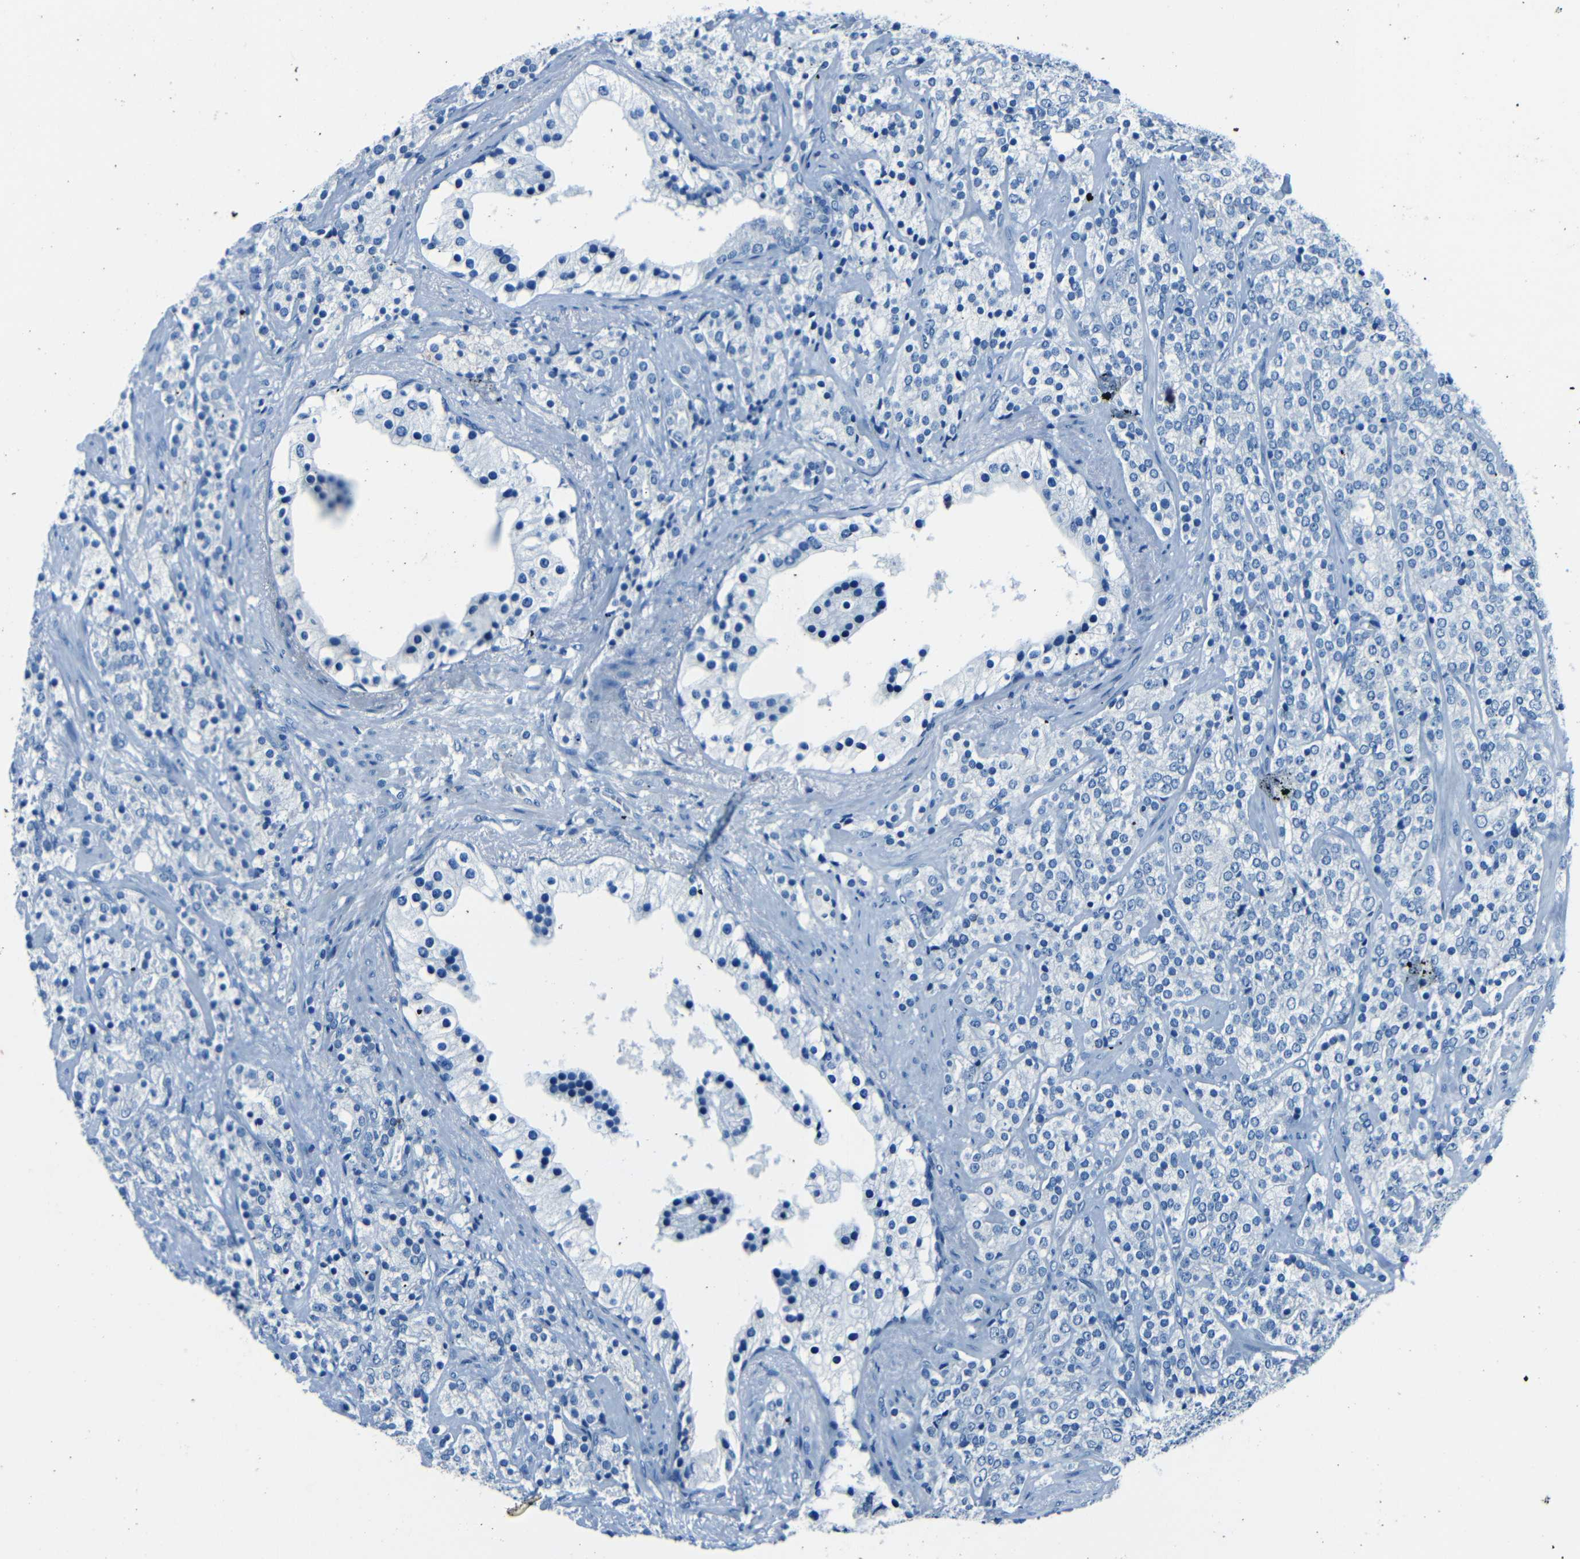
{"staining": {"intensity": "negative", "quantity": "none", "location": "none"}, "tissue": "prostate cancer", "cell_type": "Tumor cells", "image_type": "cancer", "snomed": [{"axis": "morphology", "description": "Adenocarcinoma, High grade"}, {"axis": "topography", "description": "Prostate"}], "caption": "This photomicrograph is of adenocarcinoma (high-grade) (prostate) stained with immunohistochemistry to label a protein in brown with the nuclei are counter-stained blue. There is no positivity in tumor cells.", "gene": "FBN2", "patient": {"sex": "male", "age": 71}}